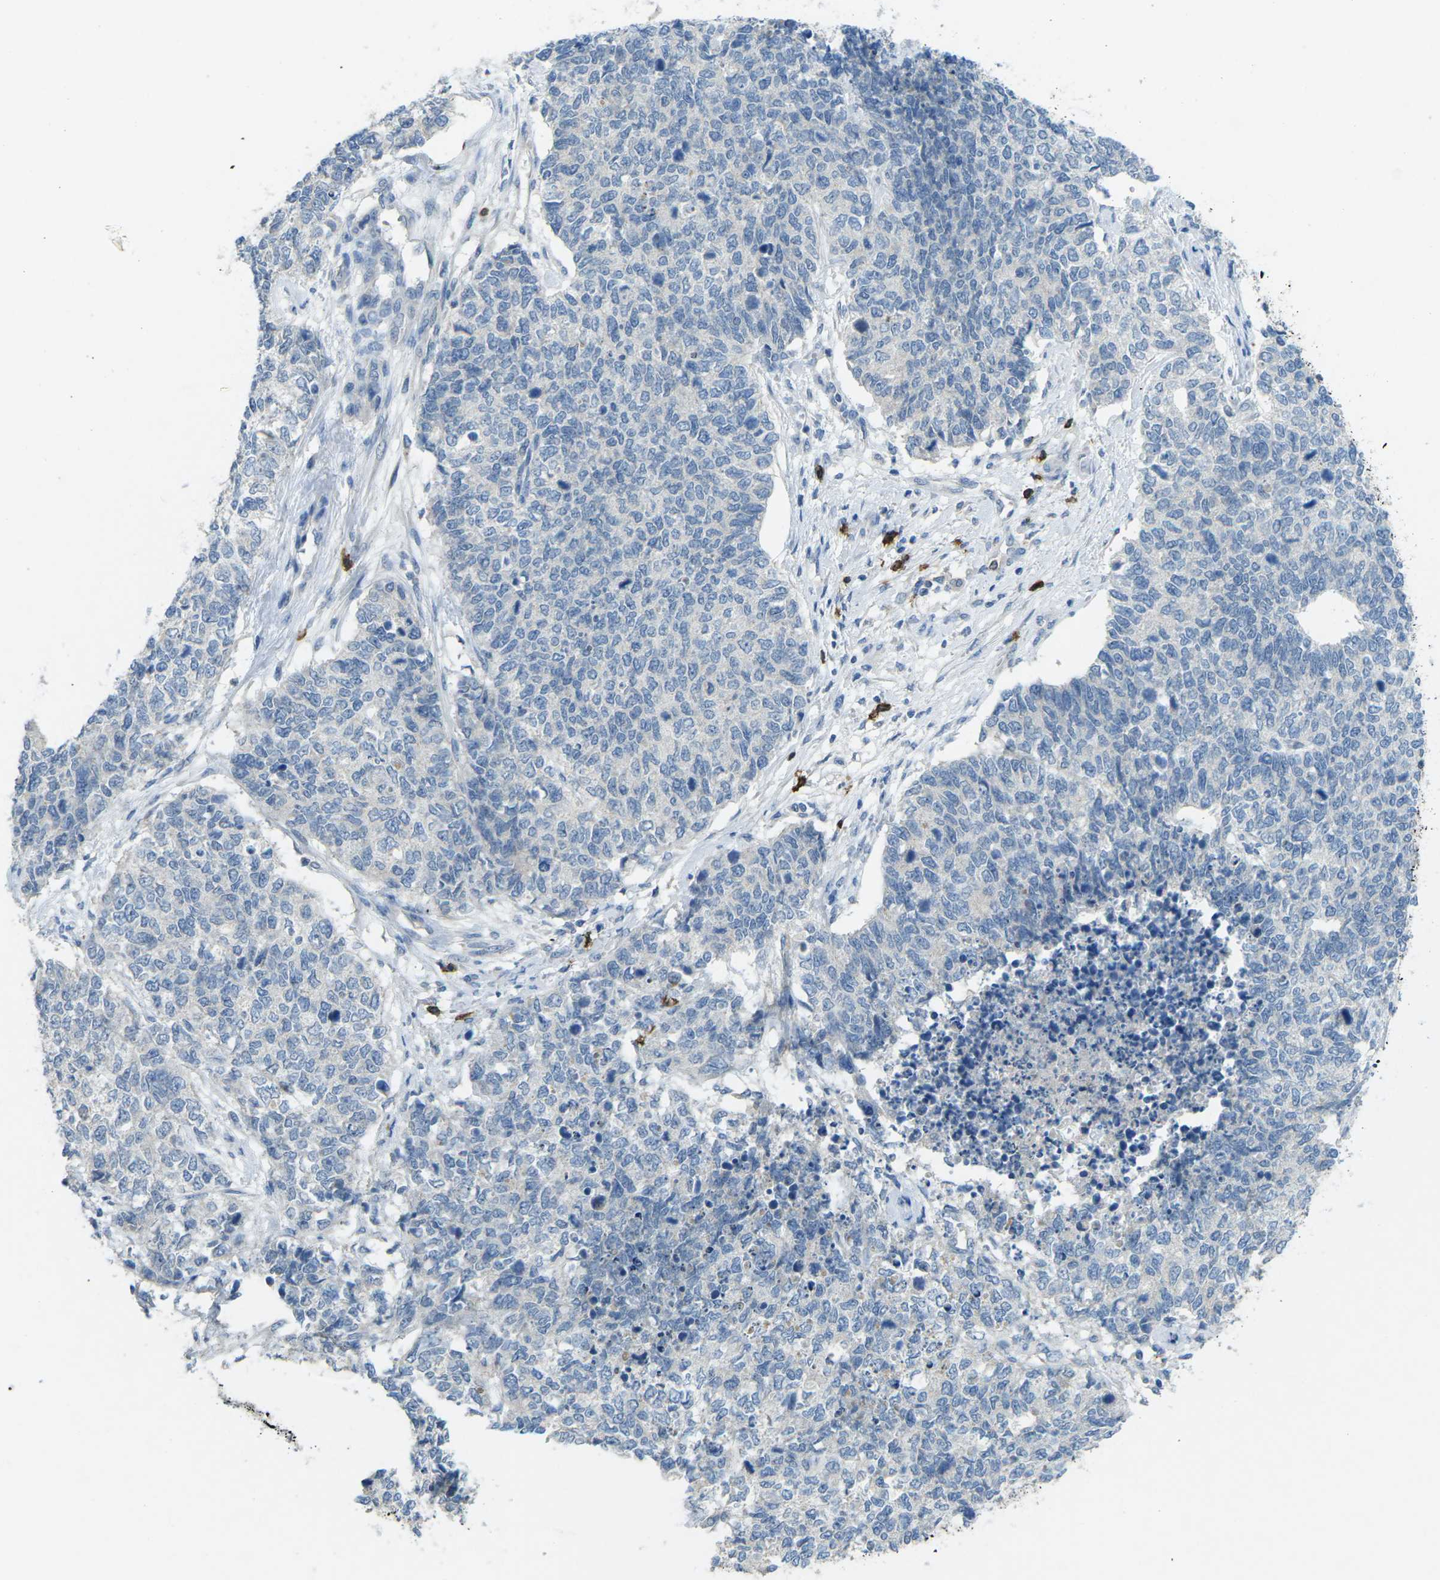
{"staining": {"intensity": "negative", "quantity": "none", "location": "none"}, "tissue": "cervical cancer", "cell_type": "Tumor cells", "image_type": "cancer", "snomed": [{"axis": "morphology", "description": "Squamous cell carcinoma, NOS"}, {"axis": "topography", "description": "Cervix"}], "caption": "DAB immunohistochemical staining of human cervical cancer (squamous cell carcinoma) demonstrates no significant staining in tumor cells. (DAB (3,3'-diaminobenzidine) IHC visualized using brightfield microscopy, high magnification).", "gene": "CD19", "patient": {"sex": "female", "age": 63}}